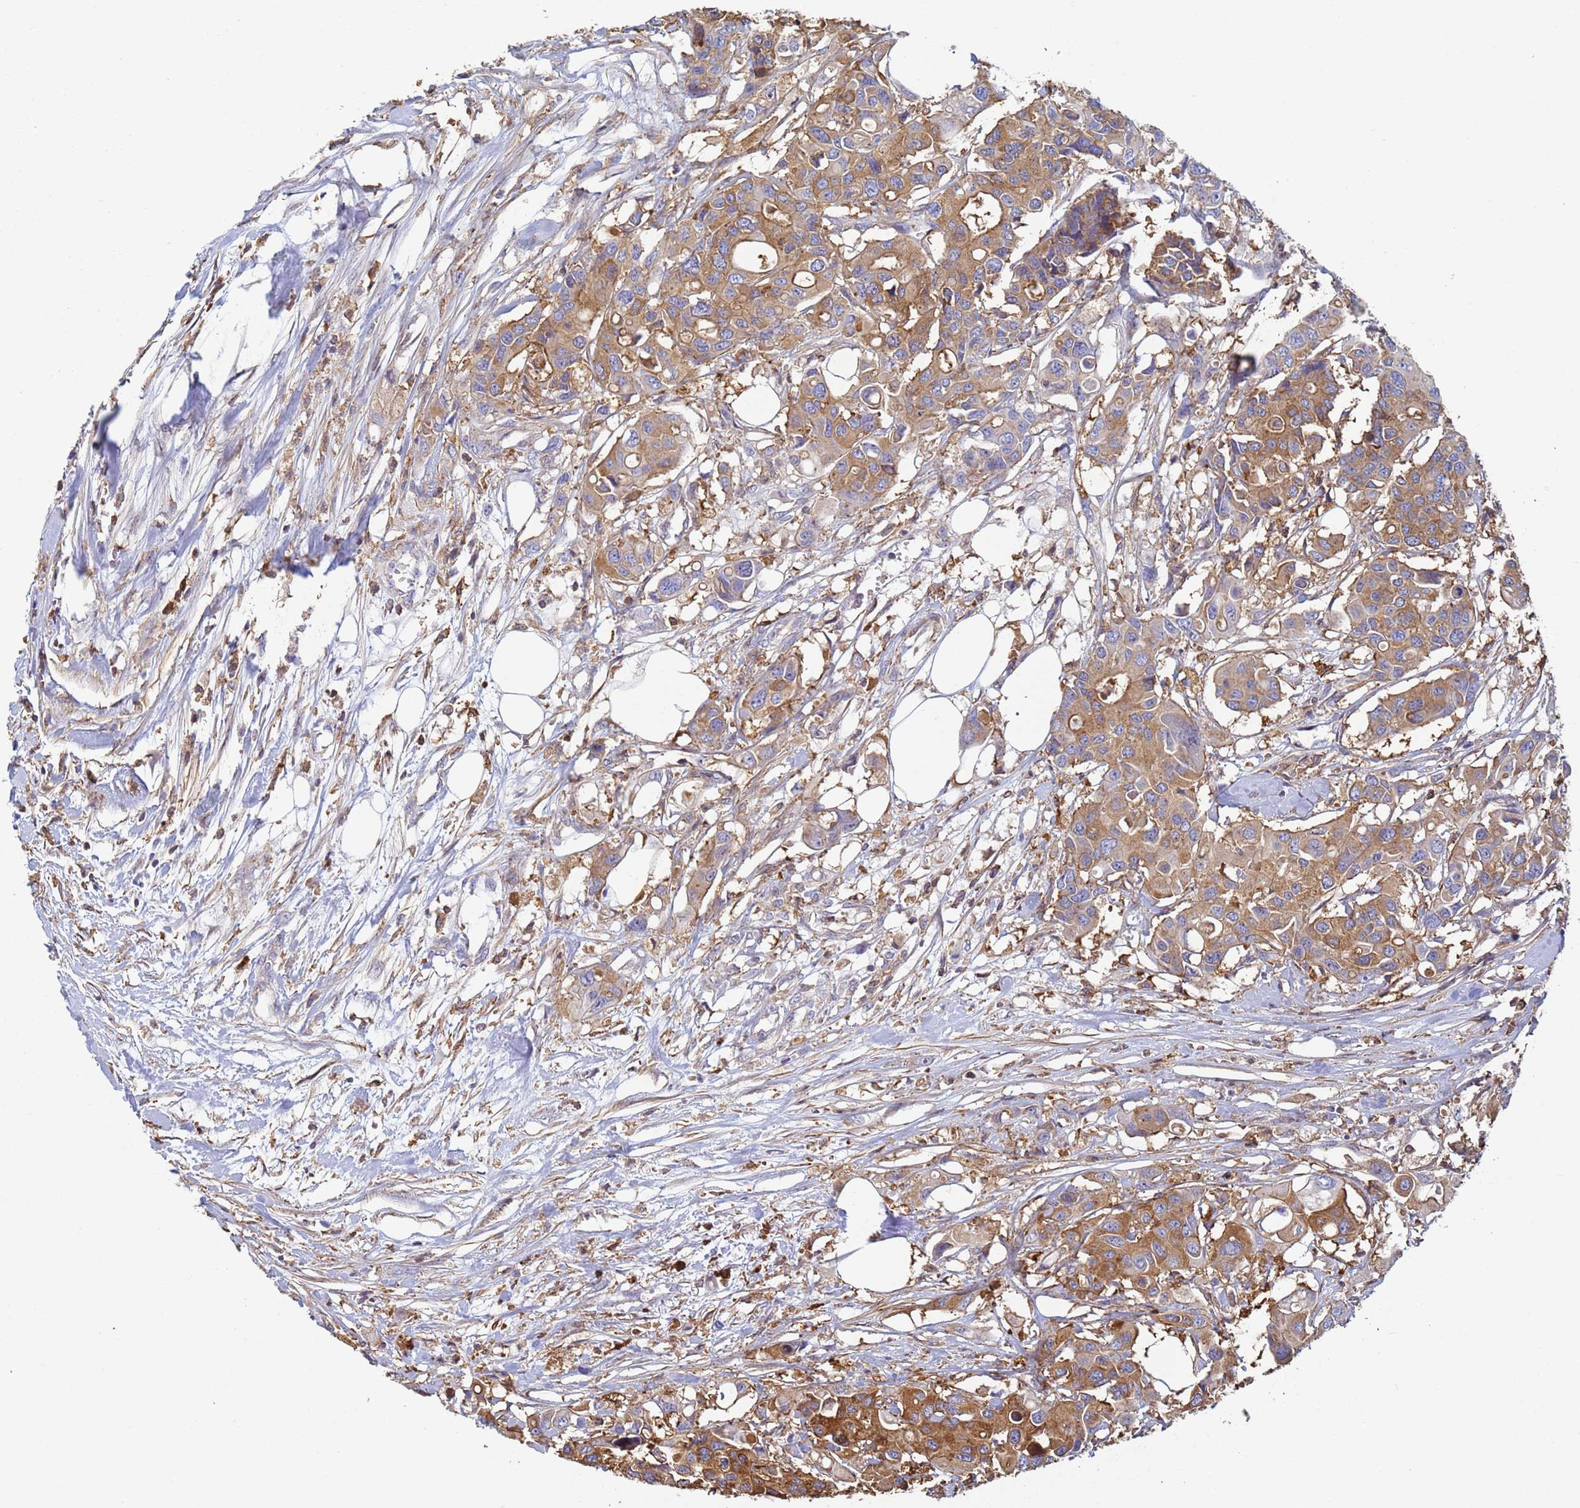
{"staining": {"intensity": "moderate", "quantity": ">75%", "location": "cytoplasmic/membranous"}, "tissue": "colorectal cancer", "cell_type": "Tumor cells", "image_type": "cancer", "snomed": [{"axis": "morphology", "description": "Adenocarcinoma, NOS"}, {"axis": "topography", "description": "Colon"}], "caption": "Adenocarcinoma (colorectal) stained with IHC reveals moderate cytoplasmic/membranous staining in about >75% of tumor cells.", "gene": "ZNG1B", "patient": {"sex": "male", "age": 77}}